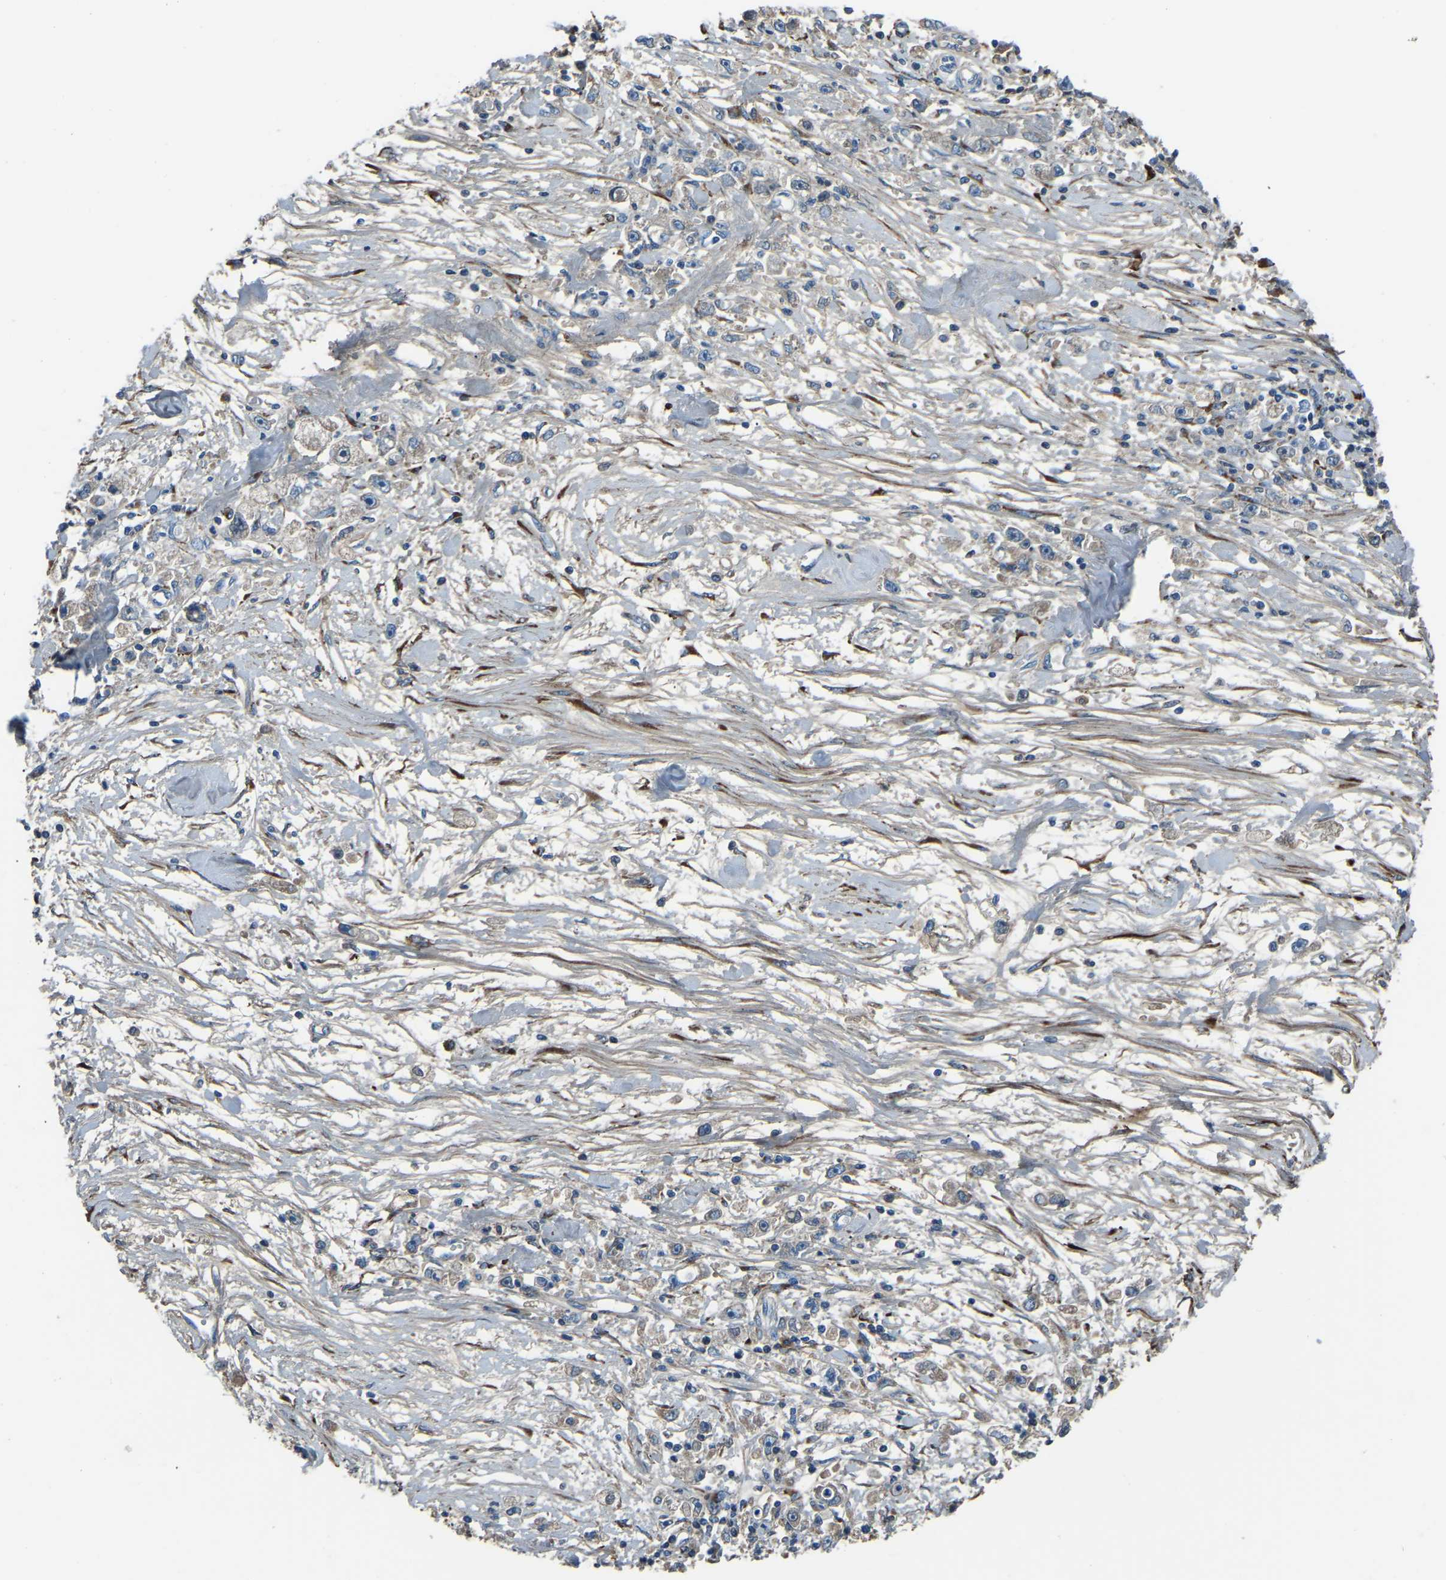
{"staining": {"intensity": "negative", "quantity": "none", "location": "none"}, "tissue": "stomach cancer", "cell_type": "Tumor cells", "image_type": "cancer", "snomed": [{"axis": "morphology", "description": "Adenocarcinoma, NOS"}, {"axis": "topography", "description": "Stomach"}], "caption": "DAB (3,3'-diaminobenzidine) immunohistochemical staining of human stomach cancer shows no significant staining in tumor cells.", "gene": "COL3A1", "patient": {"sex": "female", "age": 59}}